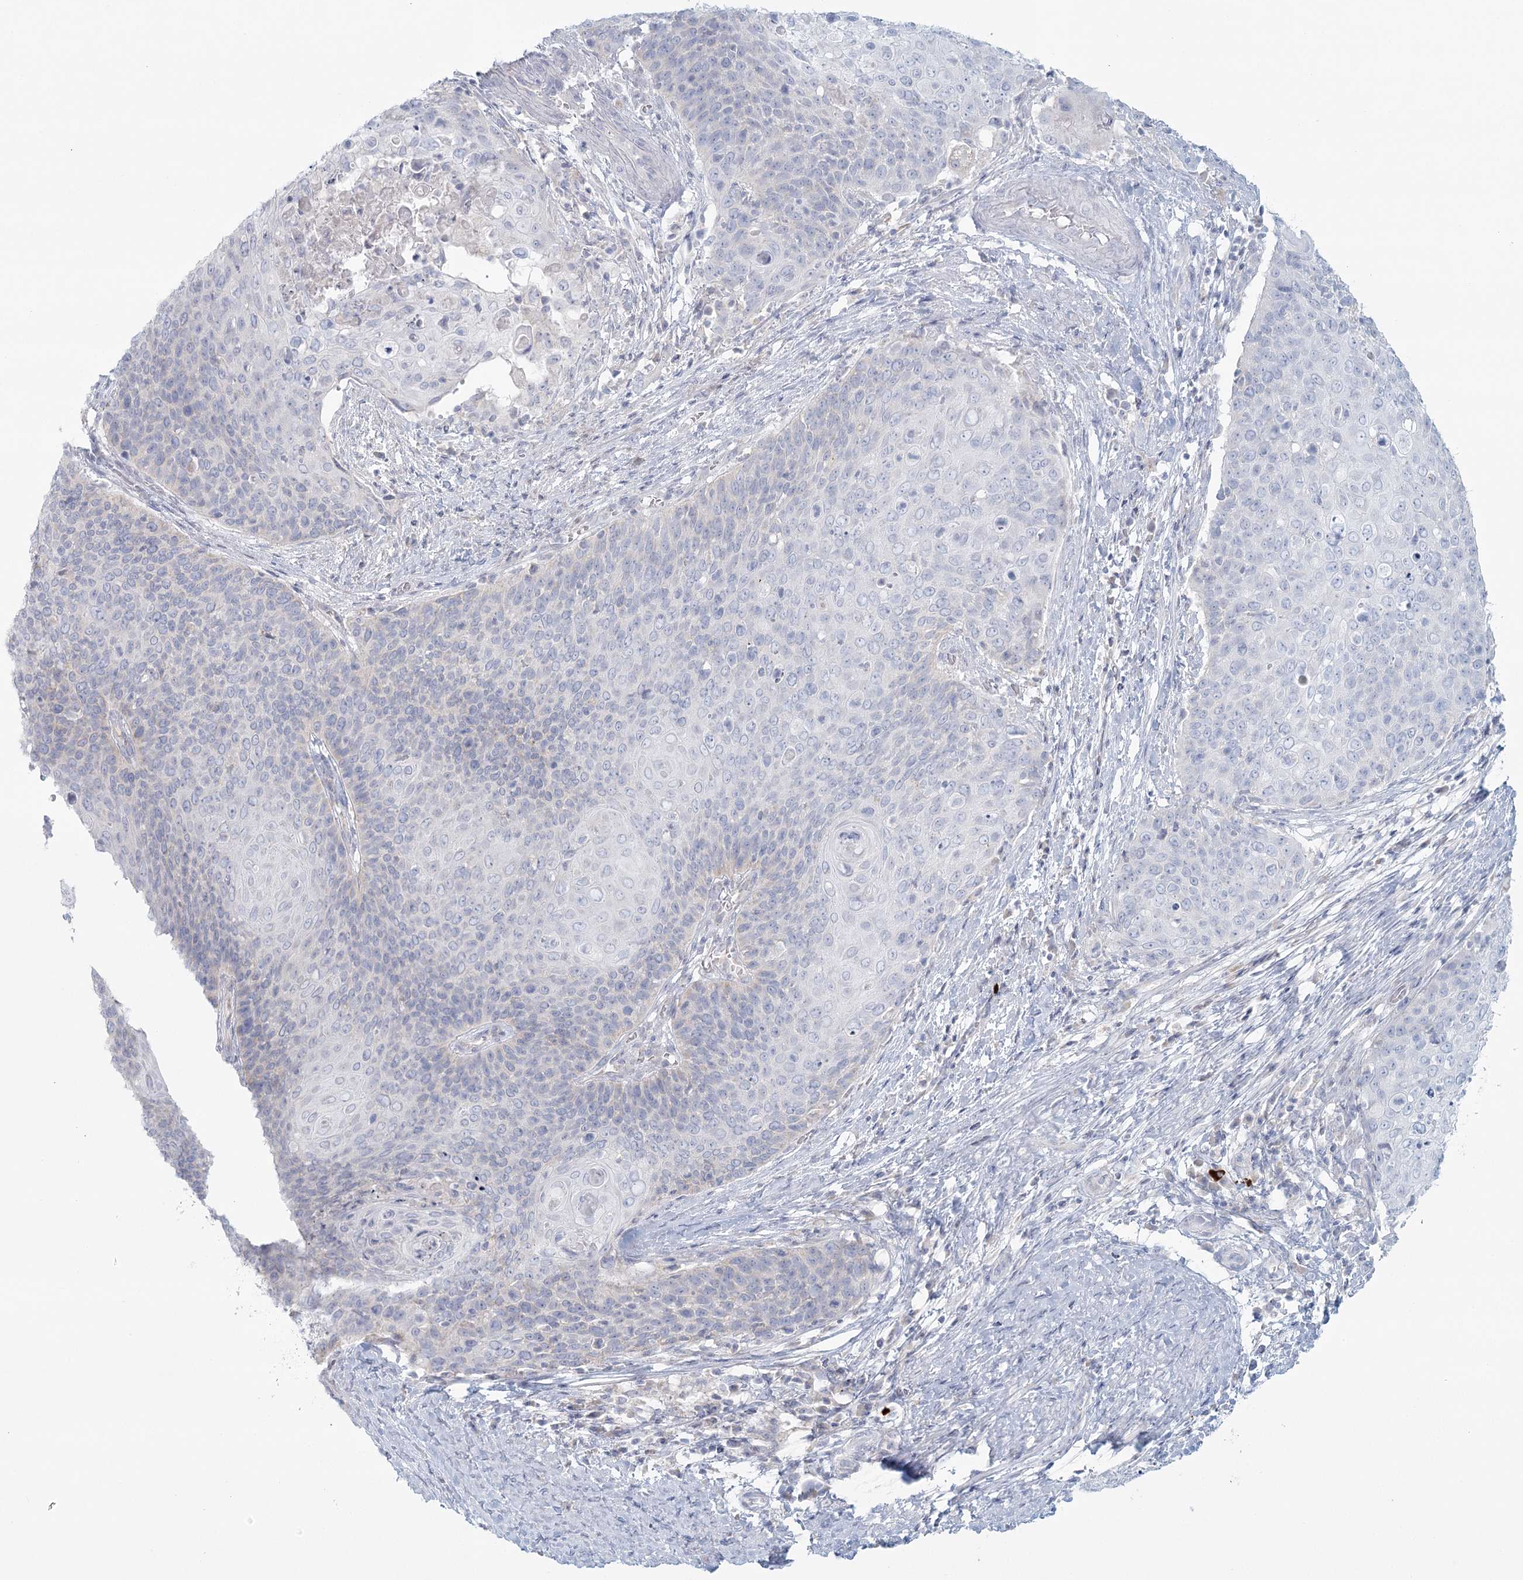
{"staining": {"intensity": "negative", "quantity": "none", "location": "none"}, "tissue": "cervical cancer", "cell_type": "Tumor cells", "image_type": "cancer", "snomed": [{"axis": "morphology", "description": "Squamous cell carcinoma, NOS"}, {"axis": "topography", "description": "Cervix"}], "caption": "Micrograph shows no protein expression in tumor cells of cervical cancer tissue.", "gene": "BPHL", "patient": {"sex": "female", "age": 39}}